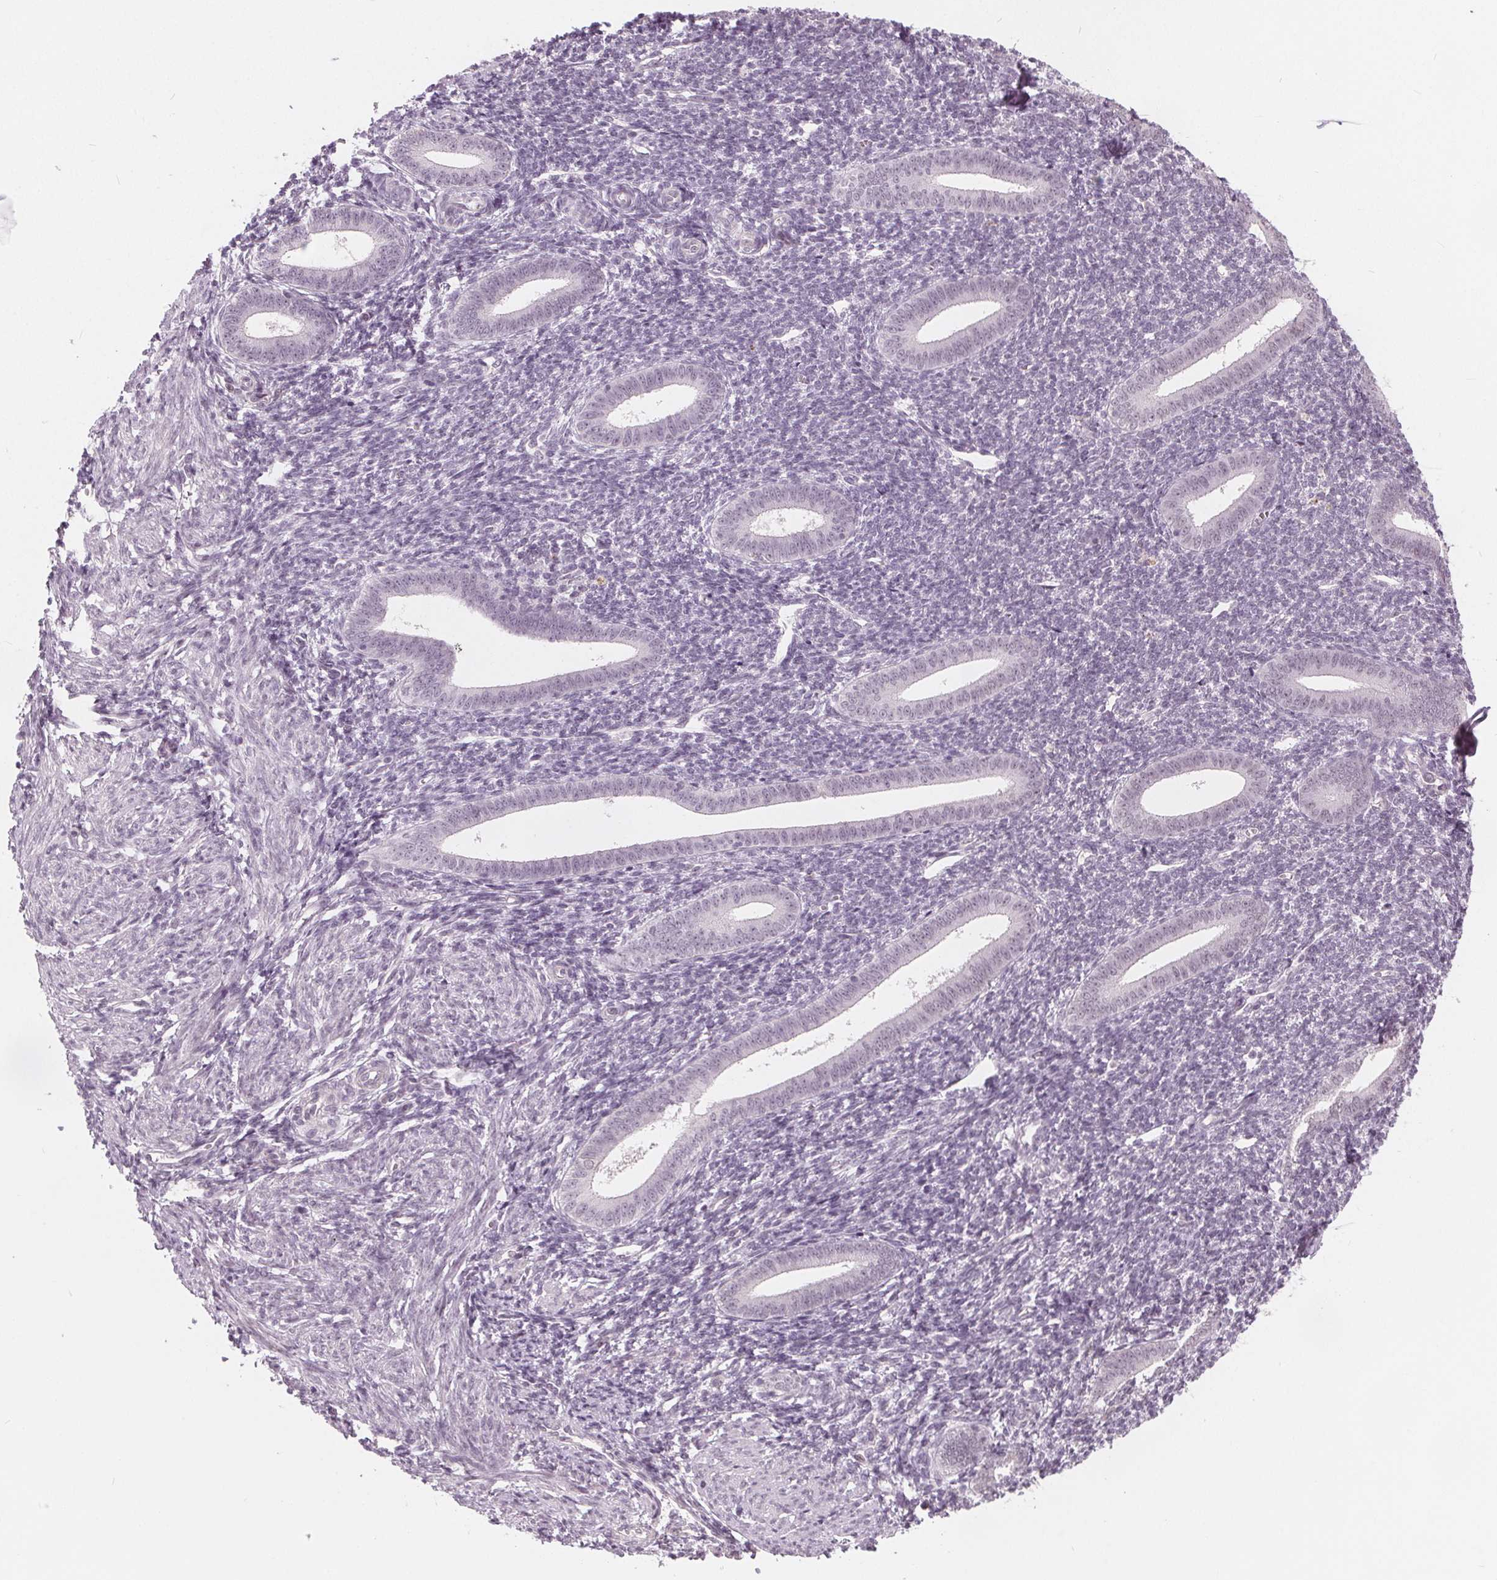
{"staining": {"intensity": "negative", "quantity": "none", "location": "none"}, "tissue": "endometrium", "cell_type": "Cells in endometrial stroma", "image_type": "normal", "snomed": [{"axis": "morphology", "description": "Normal tissue, NOS"}, {"axis": "topography", "description": "Endometrium"}], "caption": "Human endometrium stained for a protein using immunohistochemistry shows no expression in cells in endometrial stroma.", "gene": "NUP210L", "patient": {"sex": "female", "age": 25}}